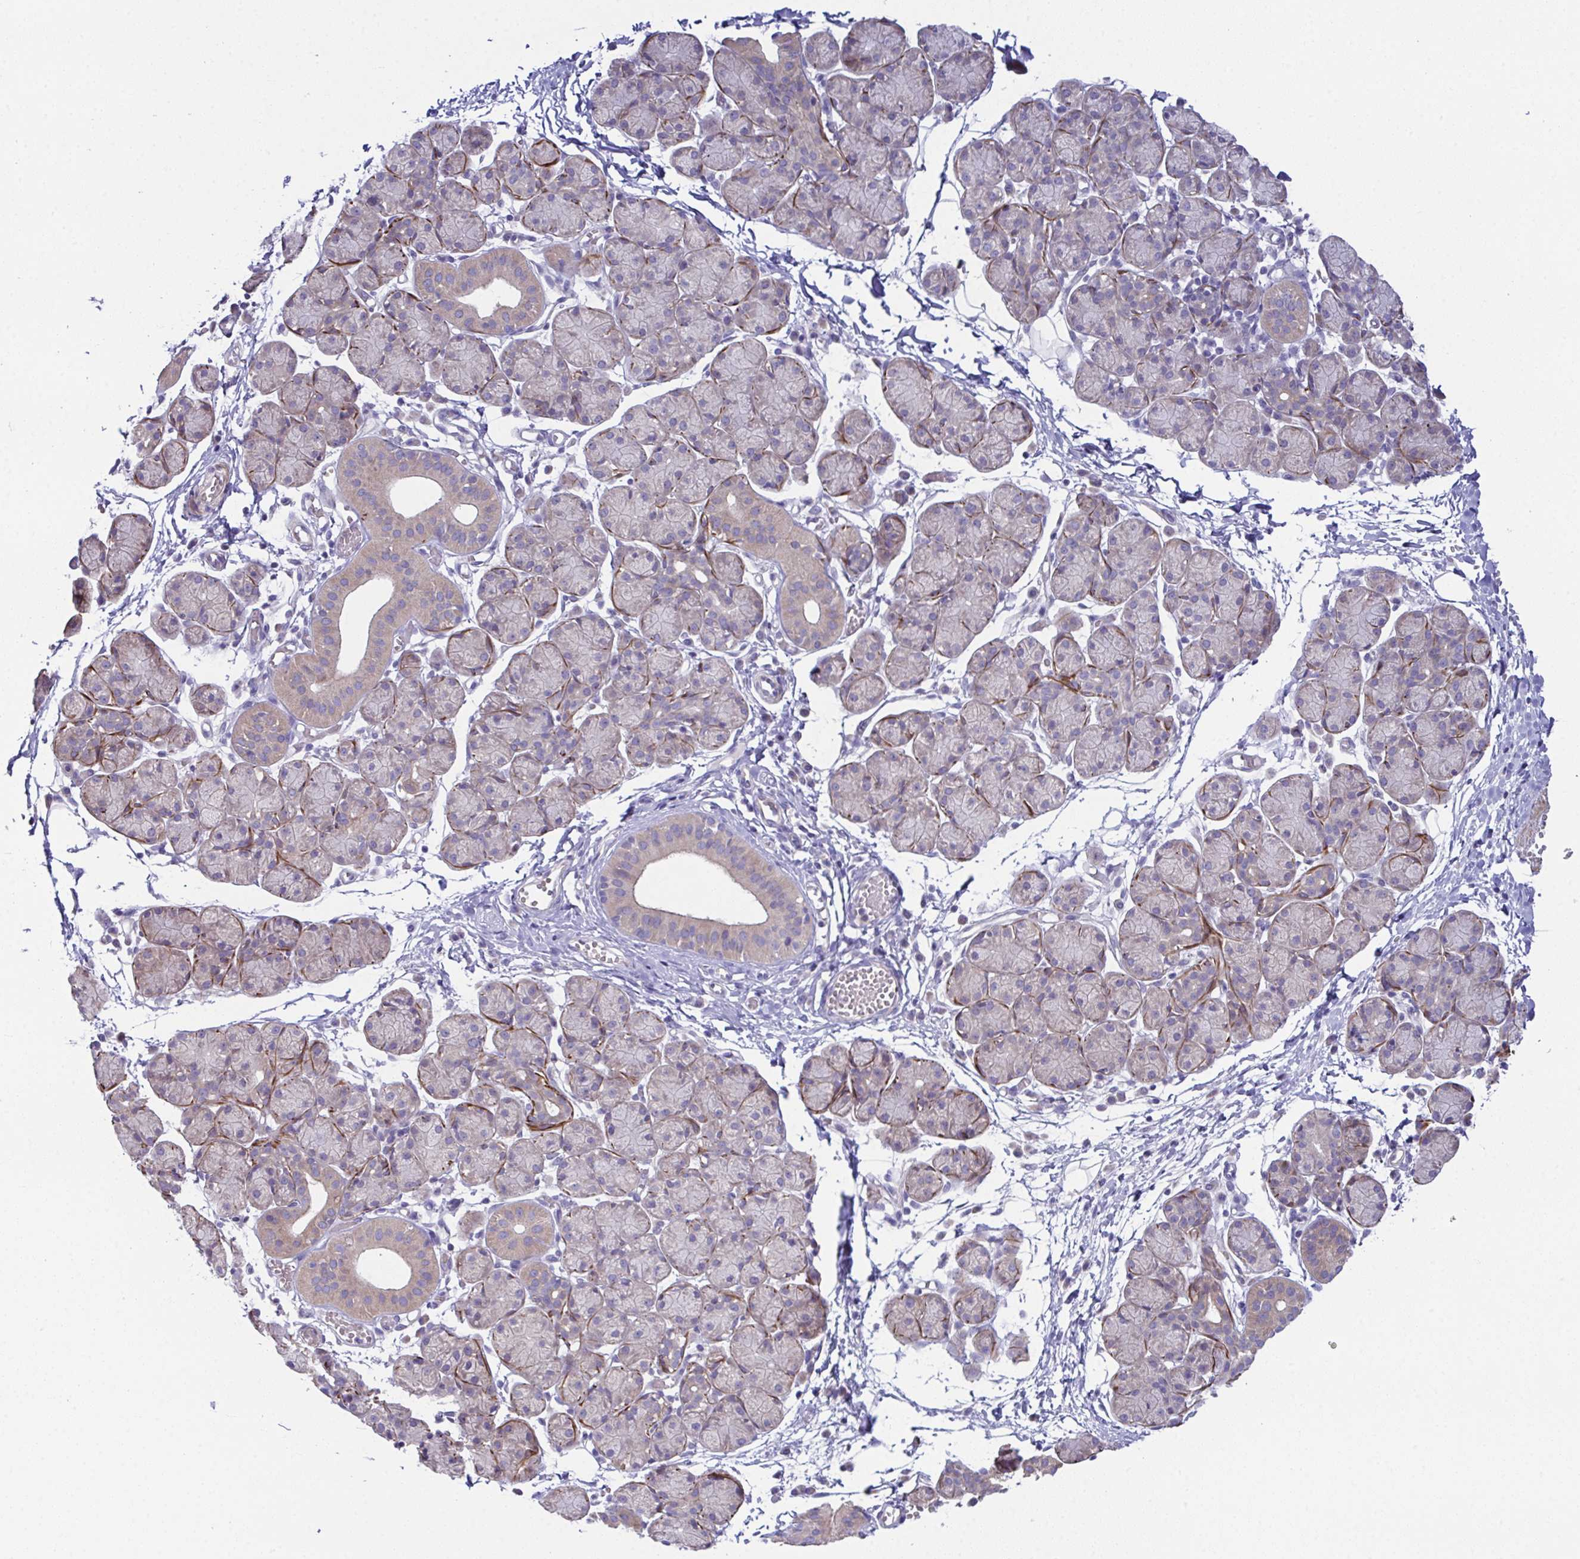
{"staining": {"intensity": "weak", "quantity": "25%-75%", "location": "cytoplasmic/membranous"}, "tissue": "salivary gland", "cell_type": "Glandular cells", "image_type": "normal", "snomed": [{"axis": "morphology", "description": "Normal tissue, NOS"}, {"axis": "morphology", "description": "Inflammation, NOS"}, {"axis": "topography", "description": "Lymph node"}, {"axis": "topography", "description": "Salivary gland"}], "caption": "A histopathology image of human salivary gland stained for a protein demonstrates weak cytoplasmic/membranous brown staining in glandular cells. (DAB IHC with brightfield microscopy, high magnification).", "gene": "CFAP97D1", "patient": {"sex": "male", "age": 3}}